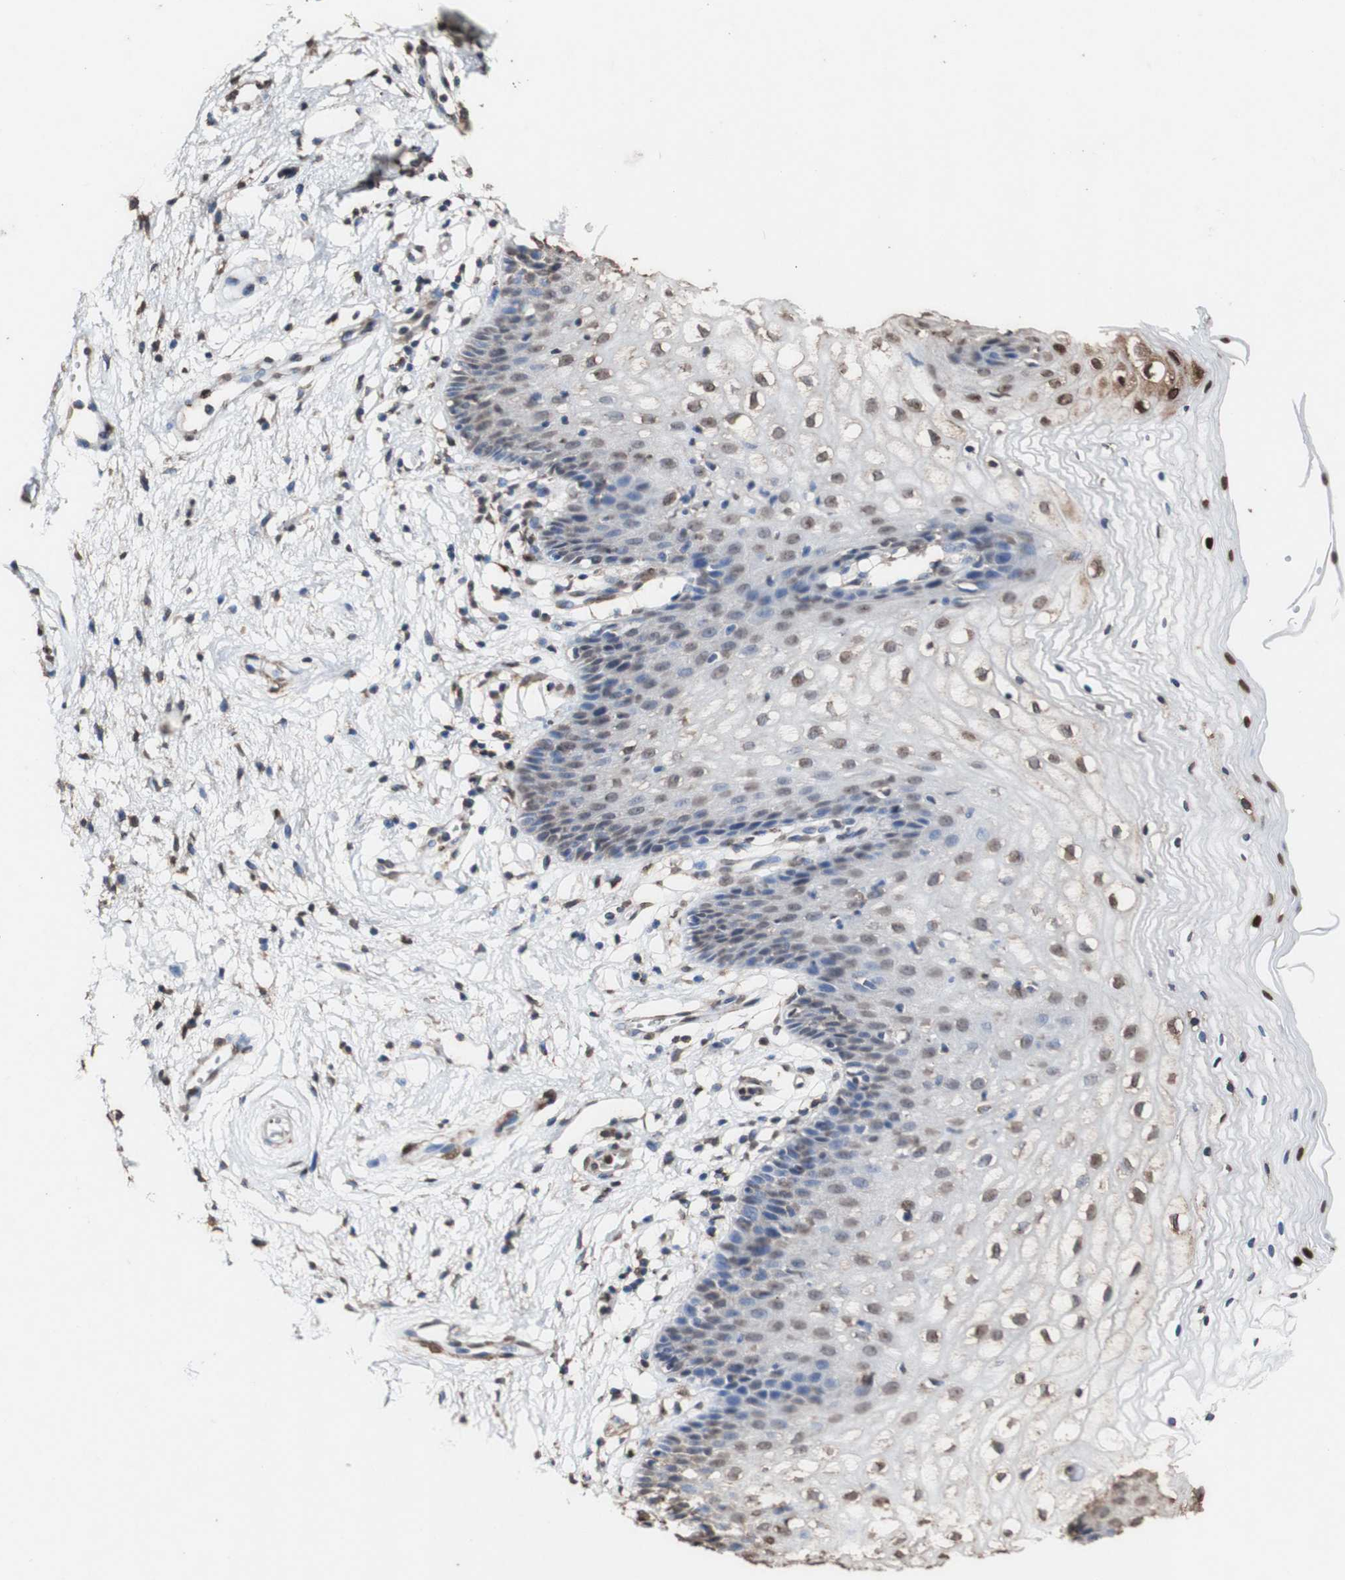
{"staining": {"intensity": "weak", "quantity": ">75%", "location": "cytoplasmic/membranous,nuclear"}, "tissue": "vagina", "cell_type": "Squamous epithelial cells", "image_type": "normal", "snomed": [{"axis": "morphology", "description": "Normal tissue, NOS"}, {"axis": "topography", "description": "Vagina"}], "caption": "Weak cytoplasmic/membranous,nuclear protein expression is identified in about >75% of squamous epithelial cells in vagina. The staining was performed using DAB, with brown indicating positive protein expression. Nuclei are stained blue with hematoxylin.", "gene": "PIDD1", "patient": {"sex": "female", "age": 34}}